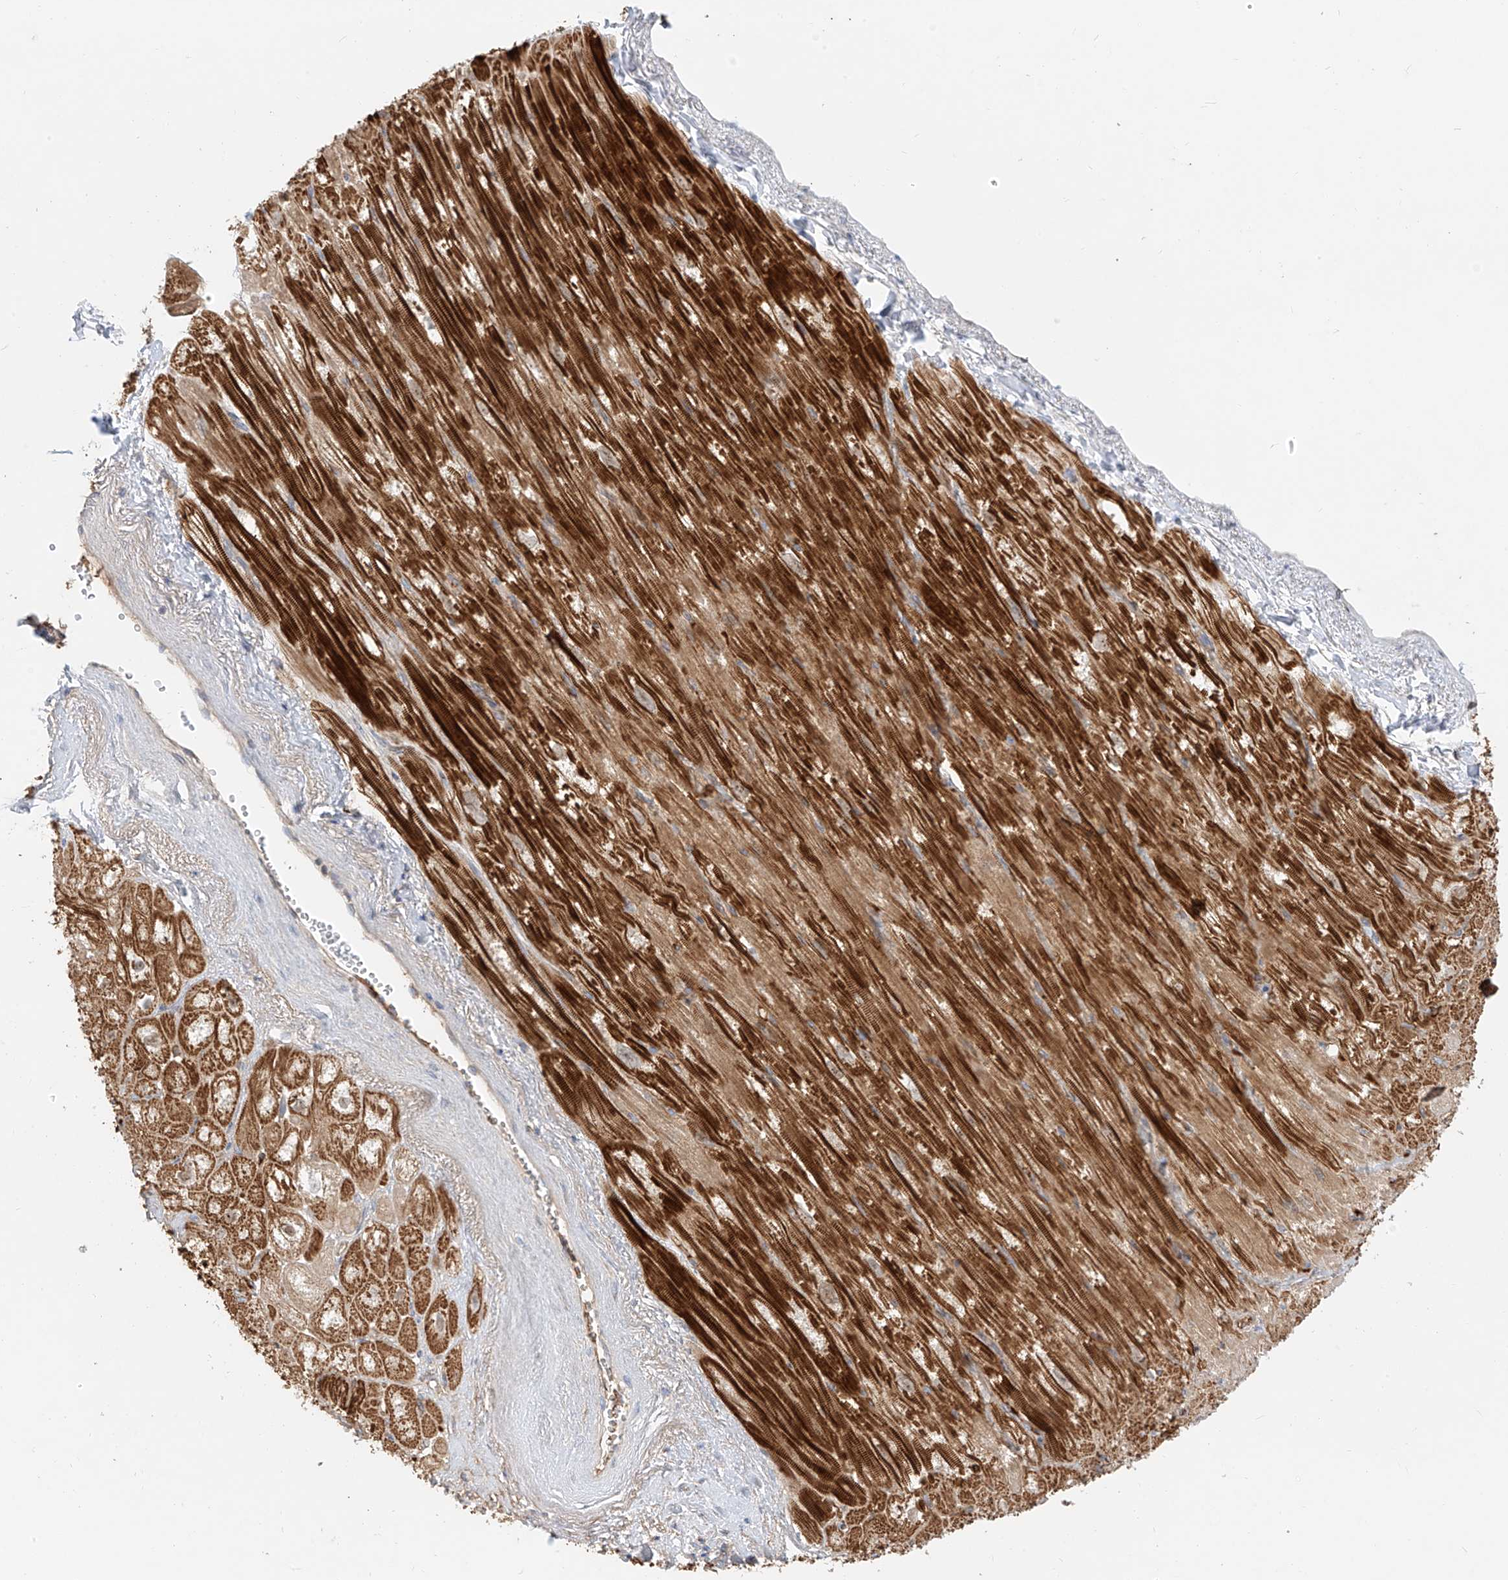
{"staining": {"intensity": "strong", "quantity": ">75%", "location": "cytoplasmic/membranous"}, "tissue": "heart muscle", "cell_type": "Cardiomyocytes", "image_type": "normal", "snomed": [{"axis": "morphology", "description": "Normal tissue, NOS"}, {"axis": "topography", "description": "Heart"}], "caption": "Immunohistochemical staining of normal heart muscle reveals high levels of strong cytoplasmic/membranous positivity in approximately >75% of cardiomyocytes.", "gene": "OCSTAMP", "patient": {"sex": "male", "age": 50}}